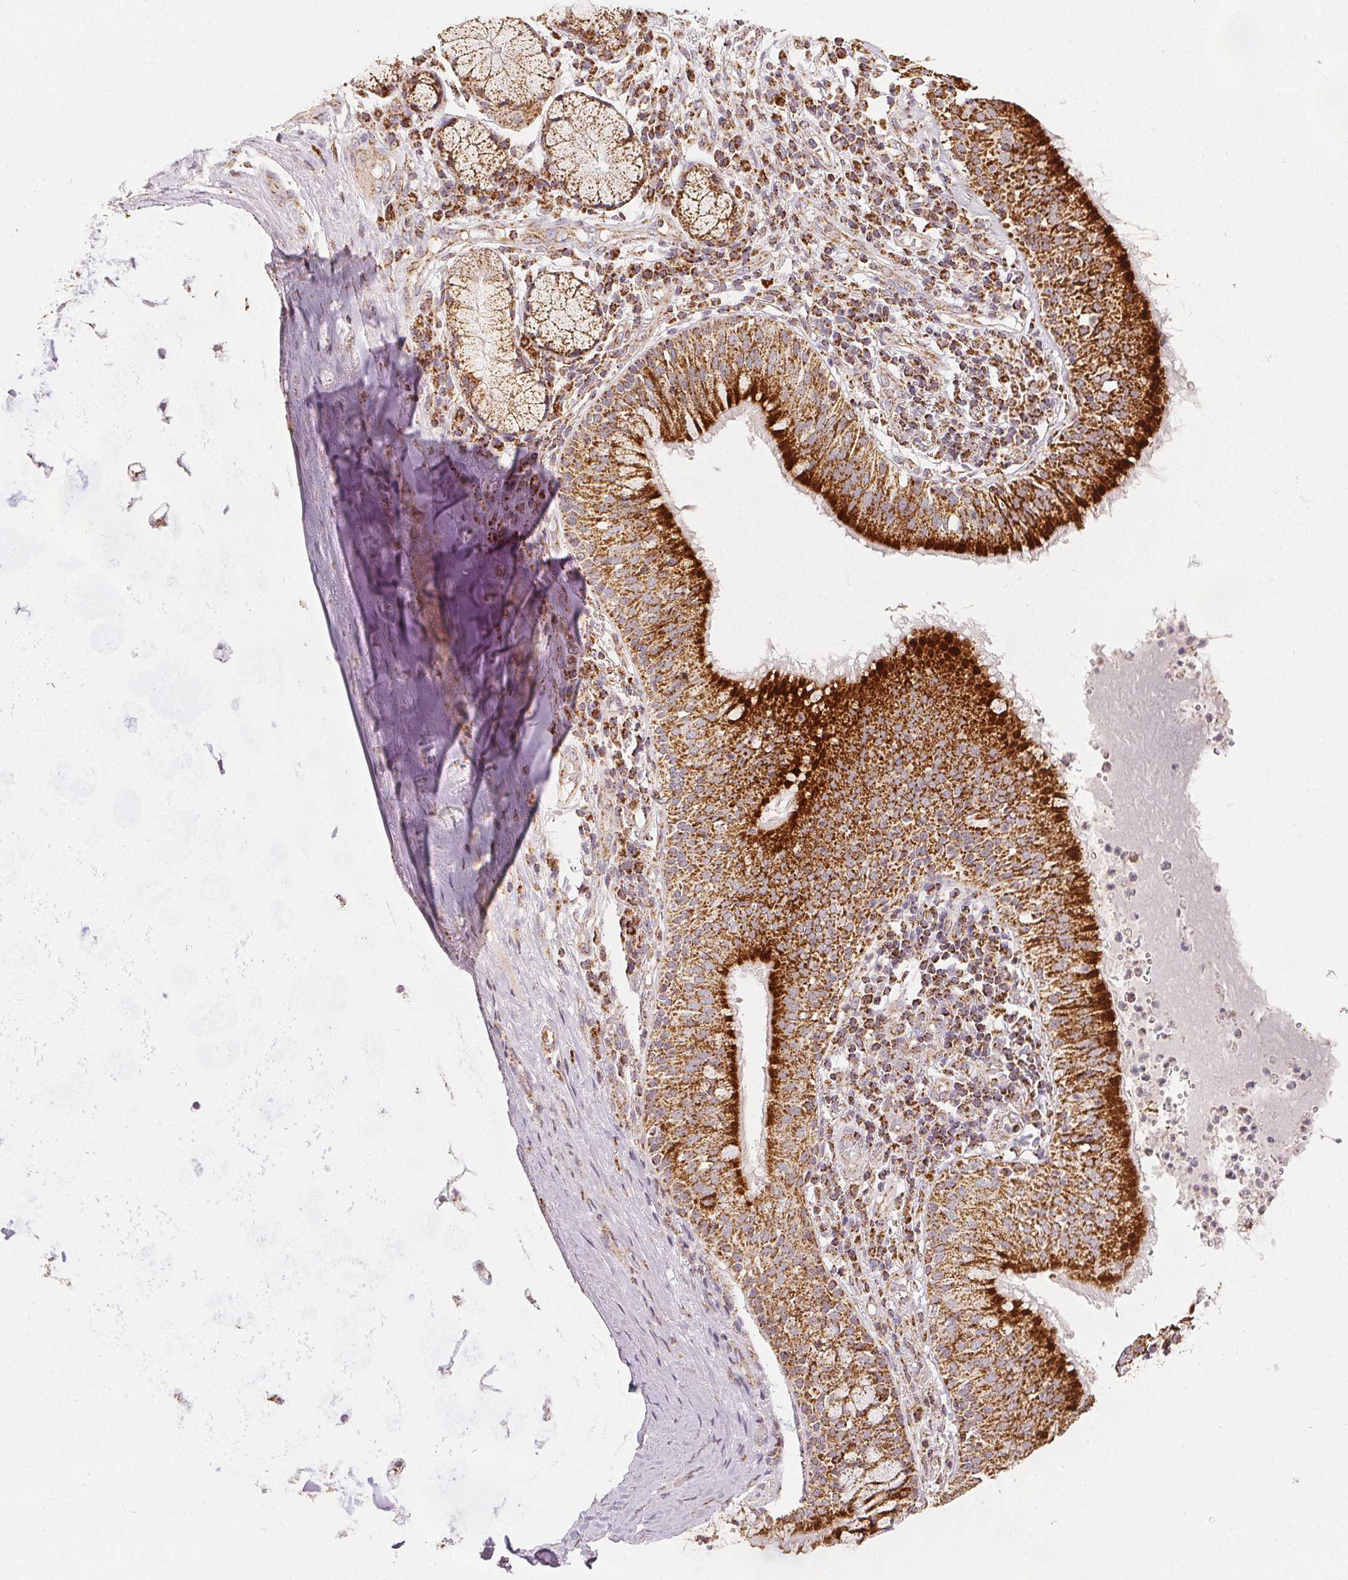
{"staining": {"intensity": "strong", "quantity": ">75%", "location": "cytoplasmic/membranous"}, "tissue": "bronchus", "cell_type": "Respiratory epithelial cells", "image_type": "normal", "snomed": [{"axis": "morphology", "description": "Normal tissue, NOS"}, {"axis": "topography", "description": "Cartilage tissue"}, {"axis": "topography", "description": "Bronchus"}], "caption": "Brown immunohistochemical staining in normal human bronchus shows strong cytoplasmic/membranous expression in about >75% of respiratory epithelial cells.", "gene": "SDHB", "patient": {"sex": "male", "age": 56}}